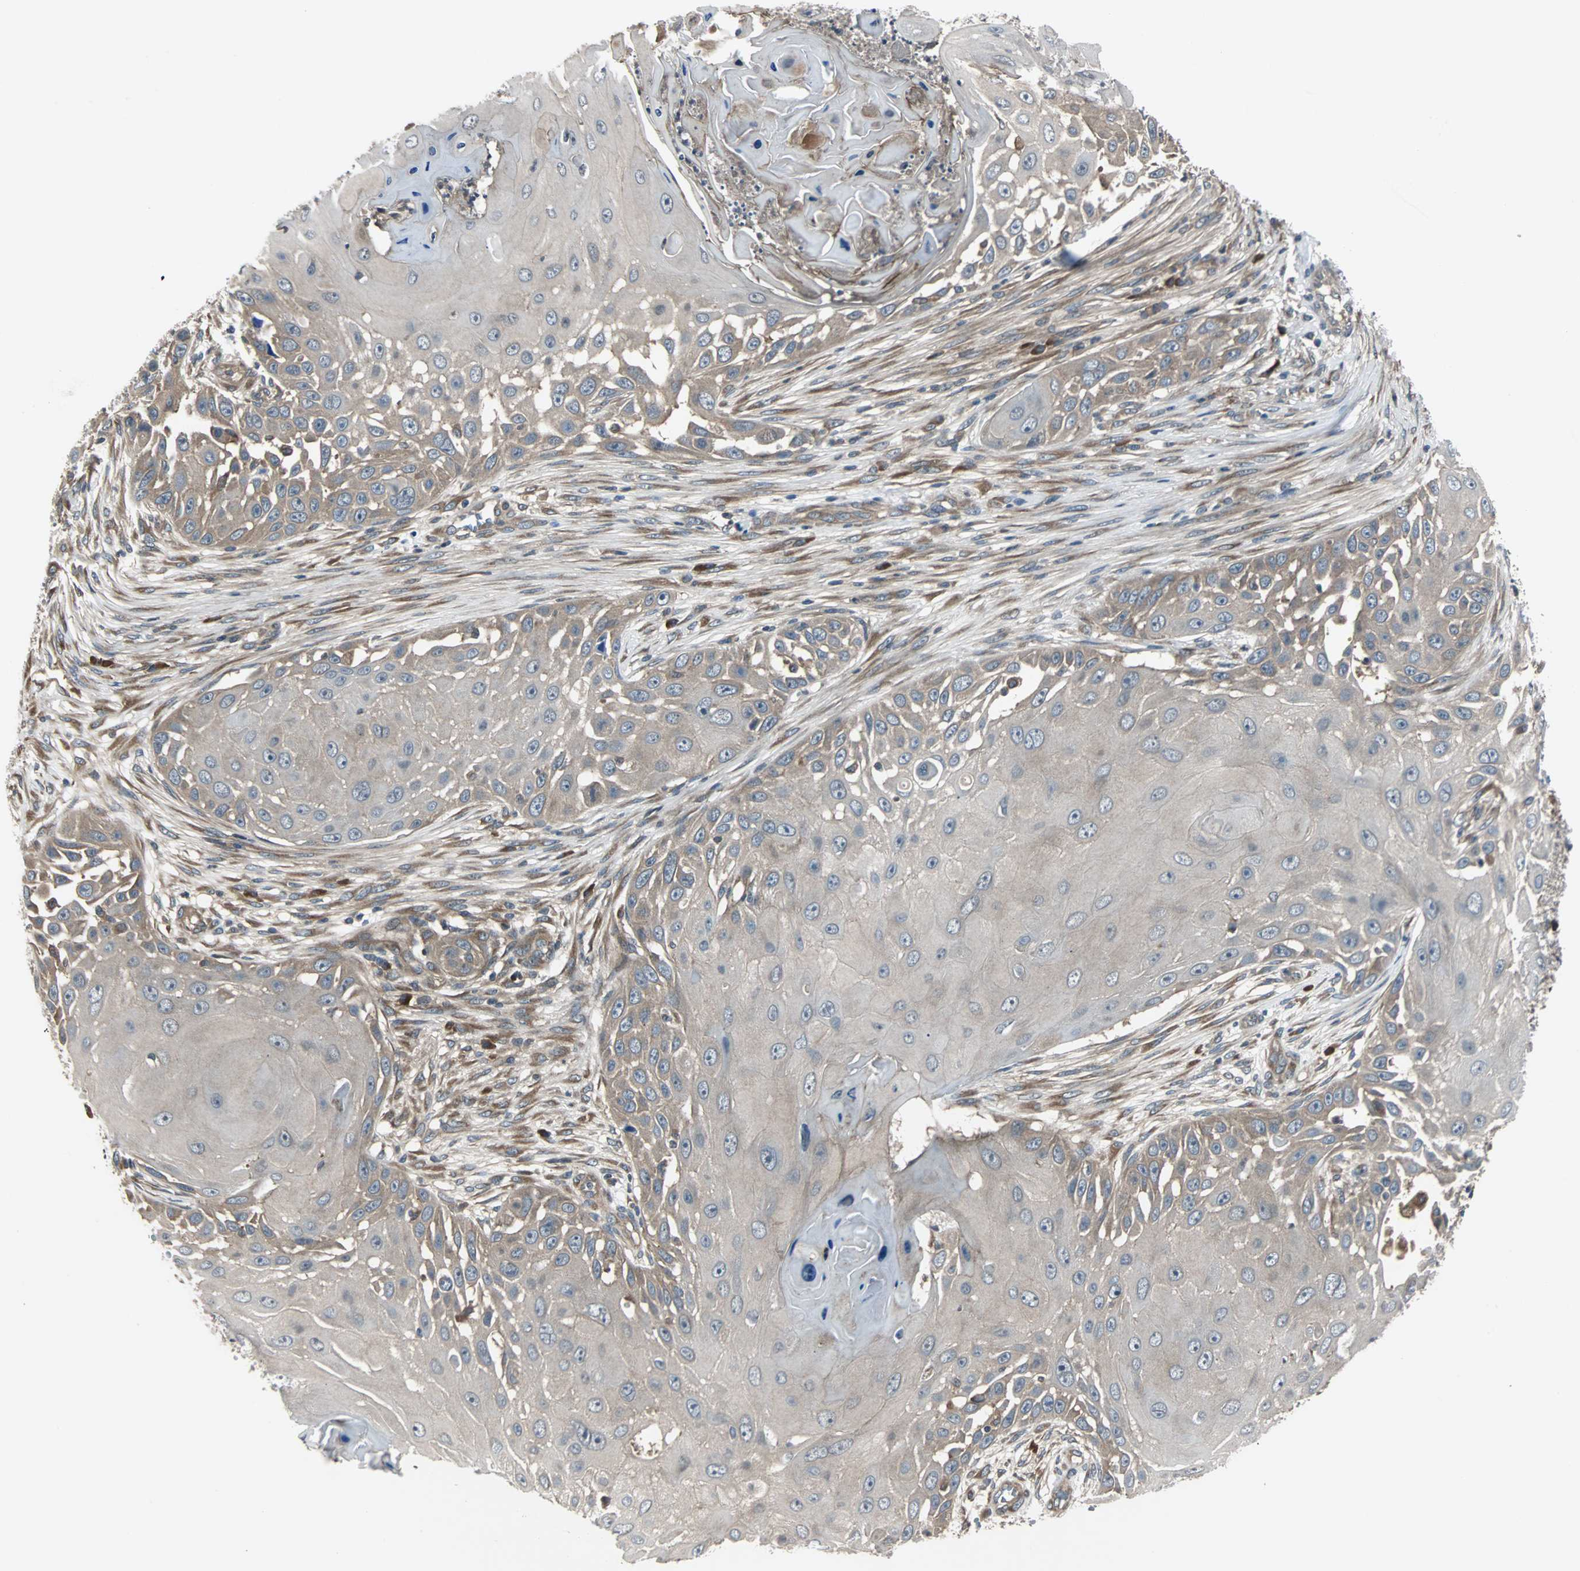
{"staining": {"intensity": "moderate", "quantity": ">75%", "location": "cytoplasmic/membranous"}, "tissue": "skin cancer", "cell_type": "Tumor cells", "image_type": "cancer", "snomed": [{"axis": "morphology", "description": "Squamous cell carcinoma, NOS"}, {"axis": "topography", "description": "Skin"}], "caption": "Immunohistochemistry photomicrograph of neoplastic tissue: skin cancer (squamous cell carcinoma) stained using IHC demonstrates medium levels of moderate protein expression localized specifically in the cytoplasmic/membranous of tumor cells, appearing as a cytoplasmic/membranous brown color.", "gene": "ARF1", "patient": {"sex": "female", "age": 44}}